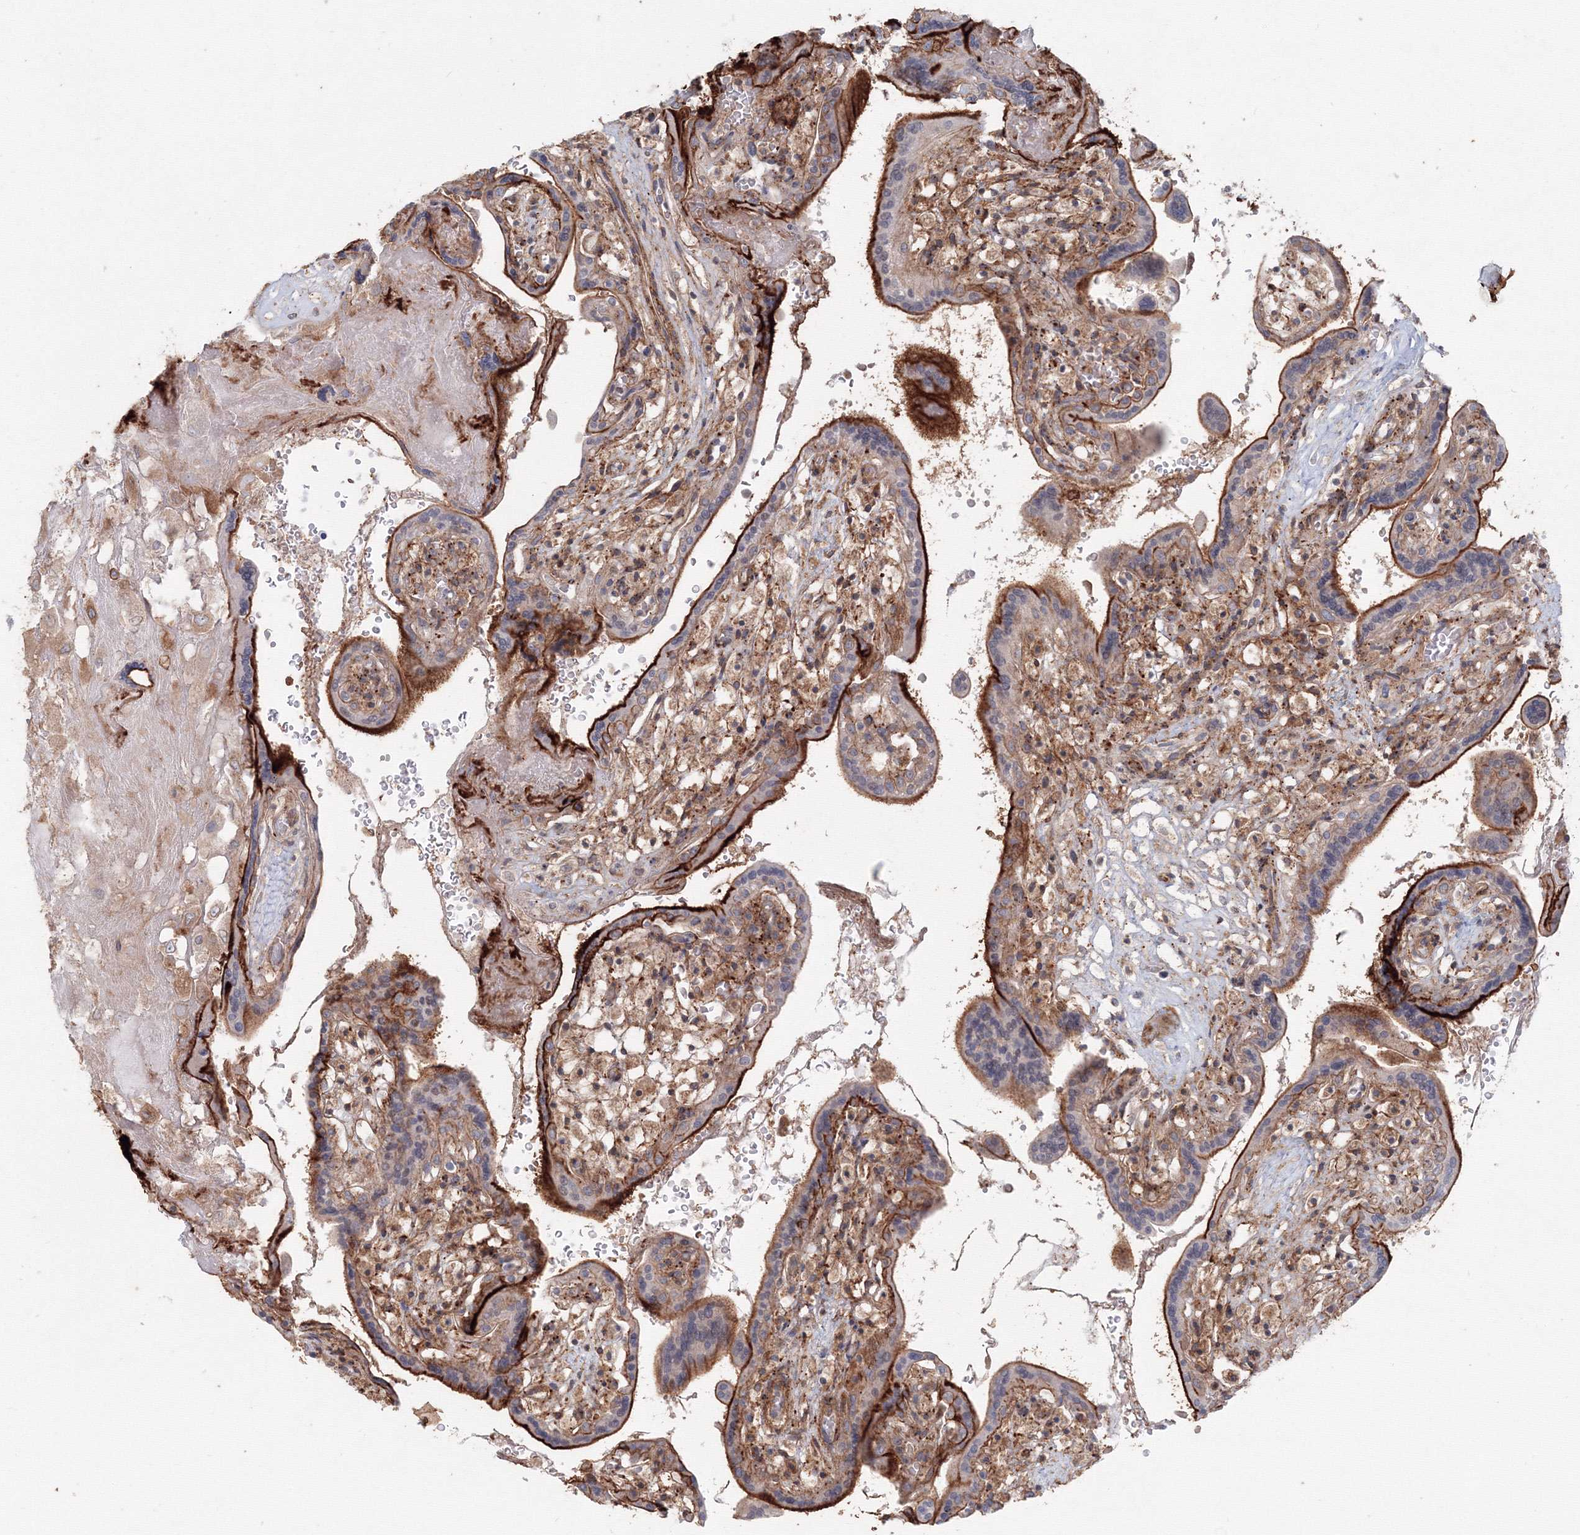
{"staining": {"intensity": "strong", "quantity": "25%-75%", "location": "cytoplasmic/membranous"}, "tissue": "placenta", "cell_type": "Trophoblastic cells", "image_type": "normal", "snomed": [{"axis": "morphology", "description": "Normal tissue, NOS"}, {"axis": "topography", "description": "Placenta"}], "caption": "Placenta stained with DAB IHC displays high levels of strong cytoplasmic/membranous positivity in about 25%-75% of trophoblastic cells.", "gene": "SH3PXD2A", "patient": {"sex": "female", "age": 37}}